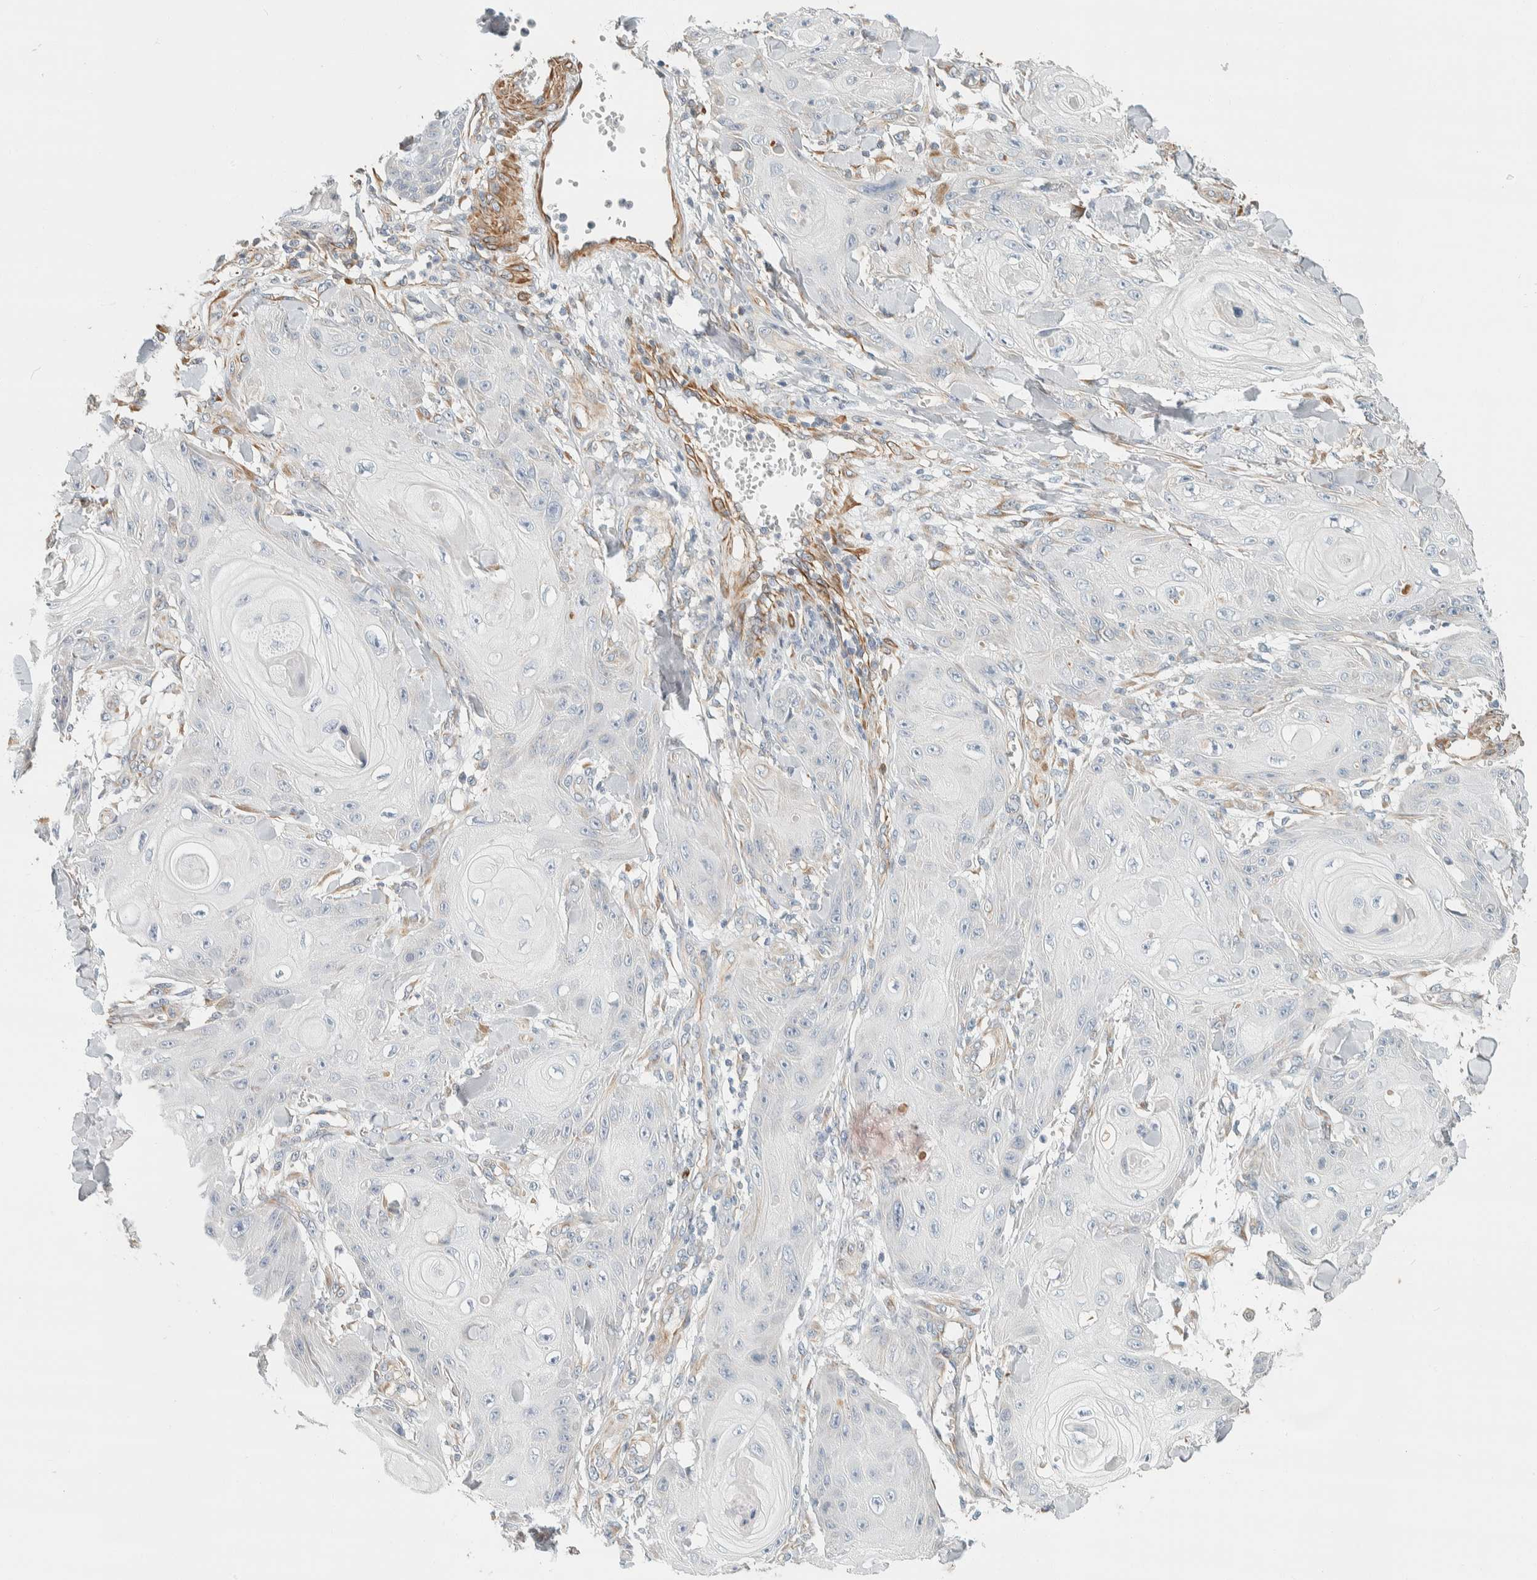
{"staining": {"intensity": "negative", "quantity": "none", "location": "none"}, "tissue": "skin cancer", "cell_type": "Tumor cells", "image_type": "cancer", "snomed": [{"axis": "morphology", "description": "Squamous cell carcinoma, NOS"}, {"axis": "topography", "description": "Skin"}], "caption": "The IHC histopathology image has no significant expression in tumor cells of skin cancer (squamous cell carcinoma) tissue.", "gene": "CDR2", "patient": {"sex": "male", "age": 74}}